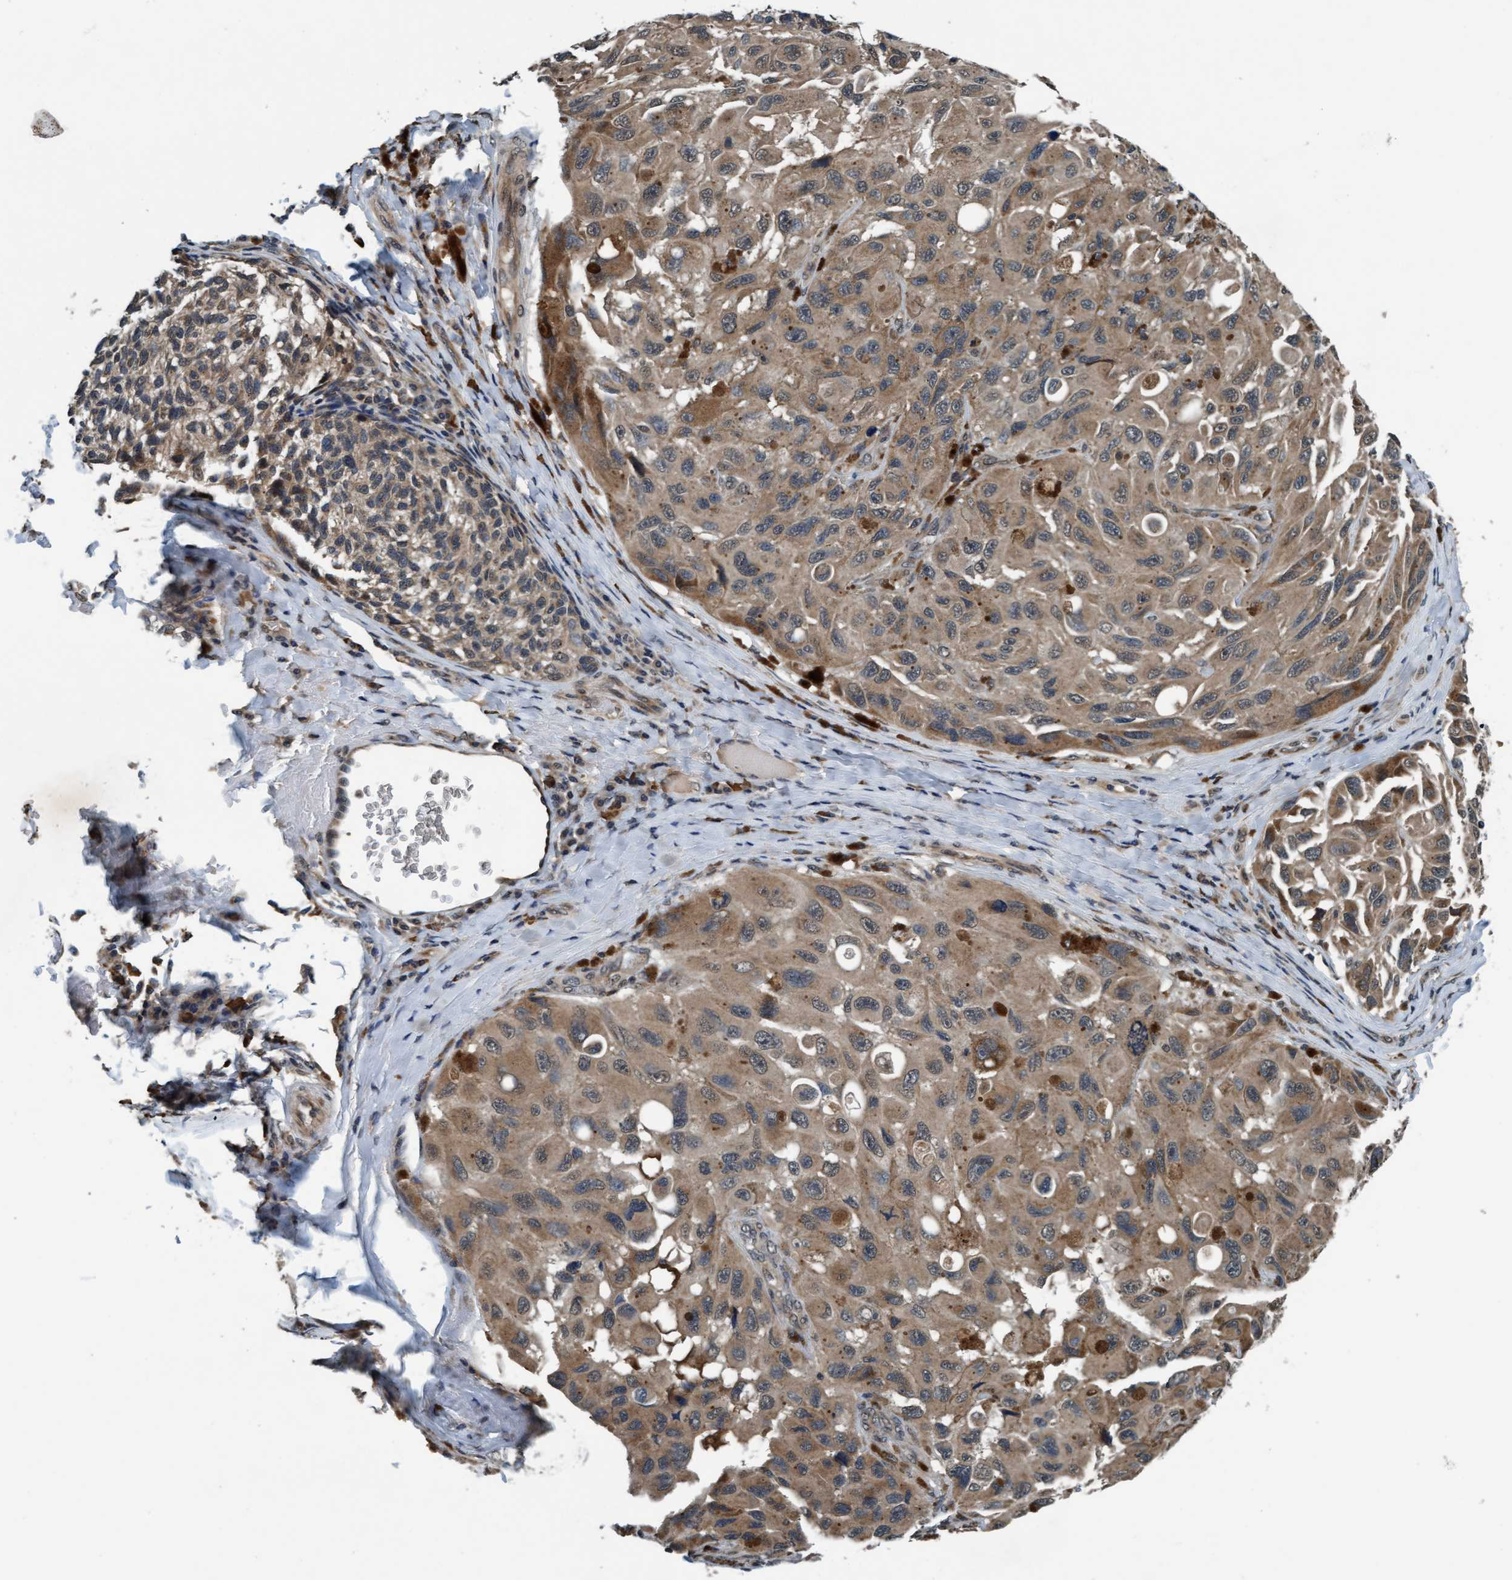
{"staining": {"intensity": "moderate", "quantity": ">75%", "location": "cytoplasmic/membranous"}, "tissue": "melanoma", "cell_type": "Tumor cells", "image_type": "cancer", "snomed": [{"axis": "morphology", "description": "Malignant melanoma, NOS"}, {"axis": "topography", "description": "Skin"}], "caption": "A brown stain shows moderate cytoplasmic/membranous positivity of a protein in malignant melanoma tumor cells.", "gene": "WASF1", "patient": {"sex": "female", "age": 73}}